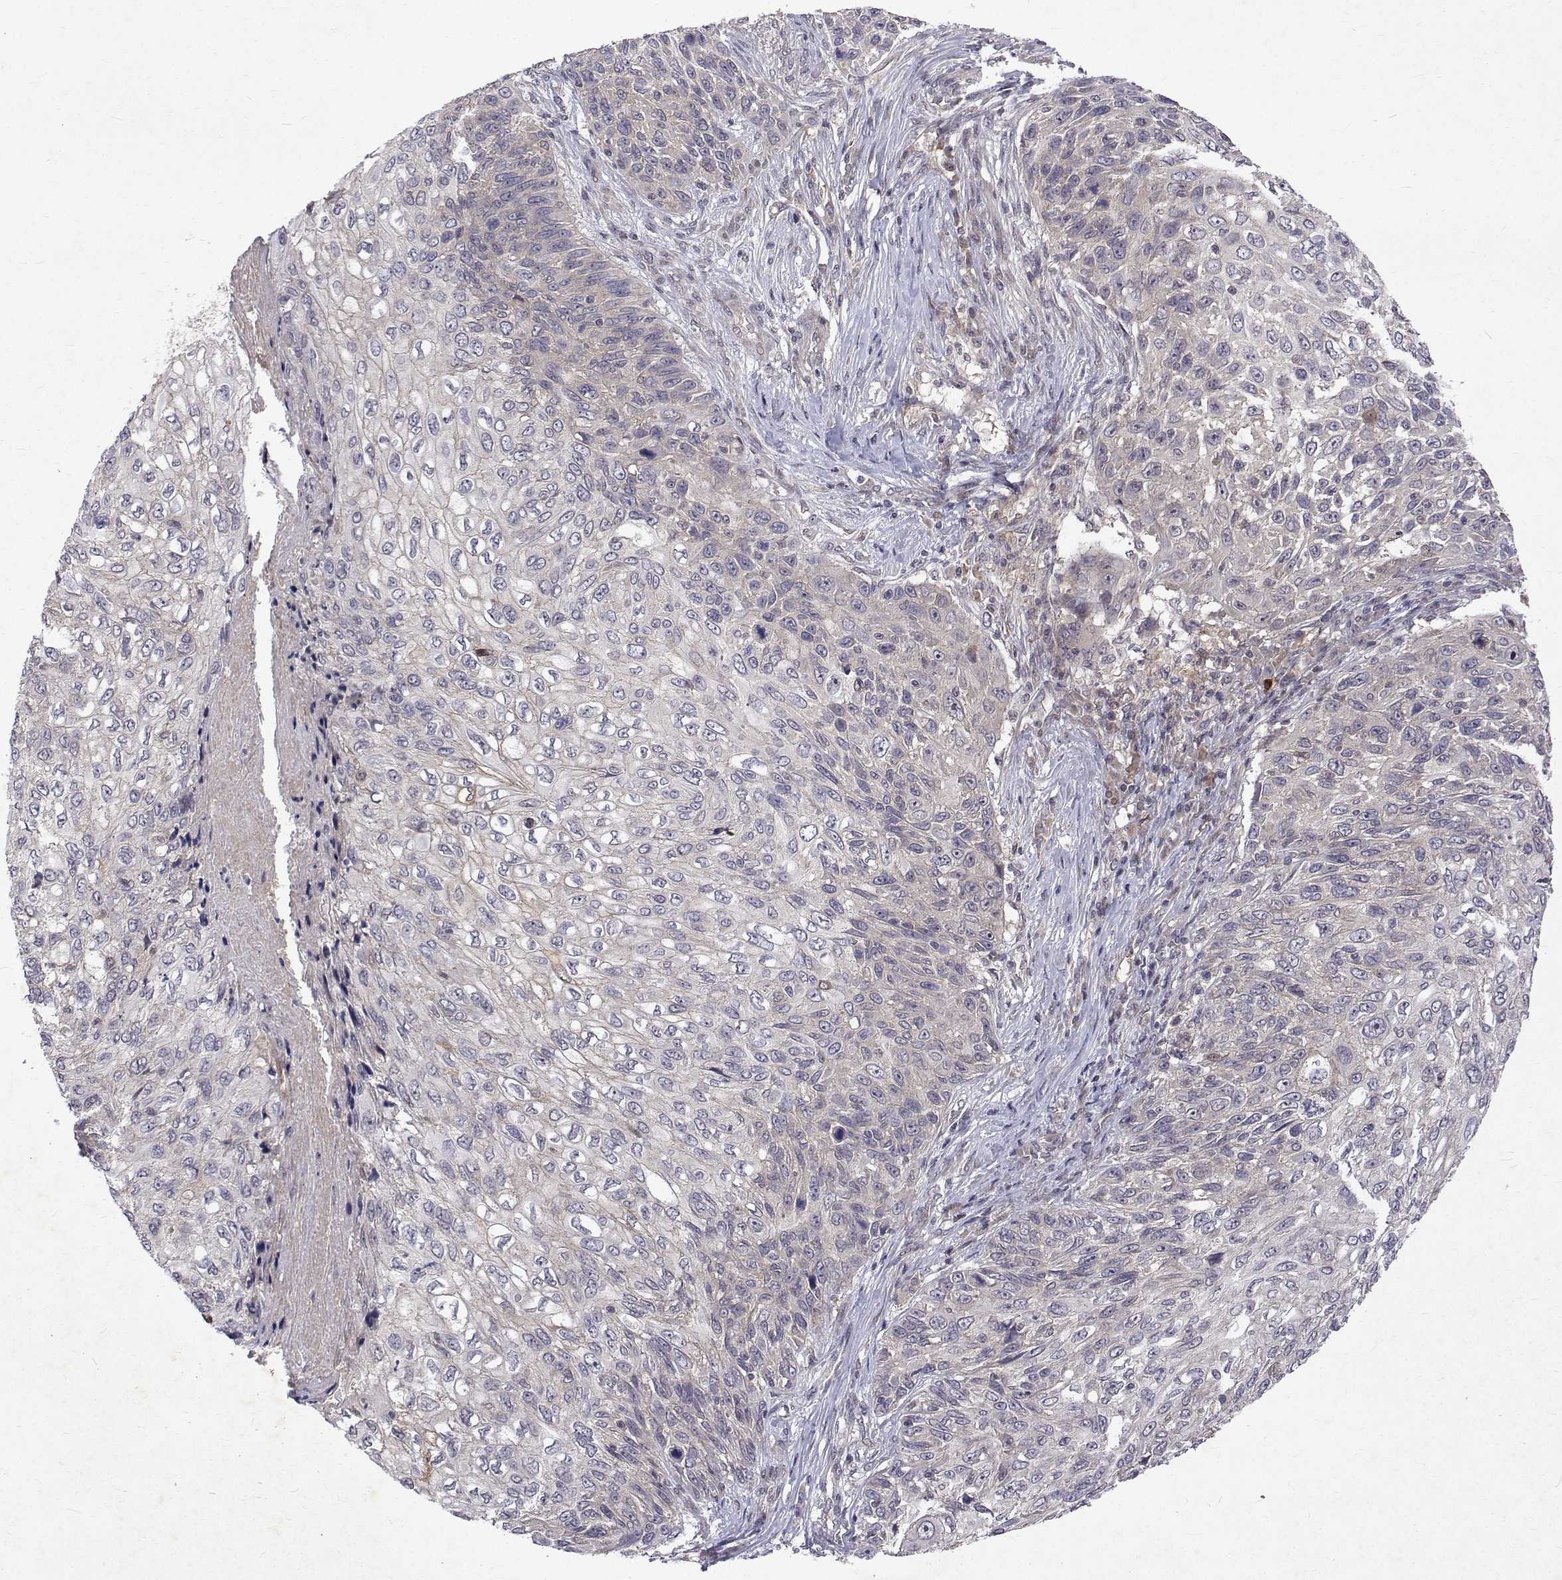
{"staining": {"intensity": "negative", "quantity": "none", "location": "none"}, "tissue": "skin cancer", "cell_type": "Tumor cells", "image_type": "cancer", "snomed": [{"axis": "morphology", "description": "Squamous cell carcinoma, NOS"}, {"axis": "topography", "description": "Skin"}], "caption": "DAB immunohistochemical staining of squamous cell carcinoma (skin) displays no significant staining in tumor cells. The staining is performed using DAB brown chromogen with nuclei counter-stained in using hematoxylin.", "gene": "ALKBH8", "patient": {"sex": "male", "age": 92}}